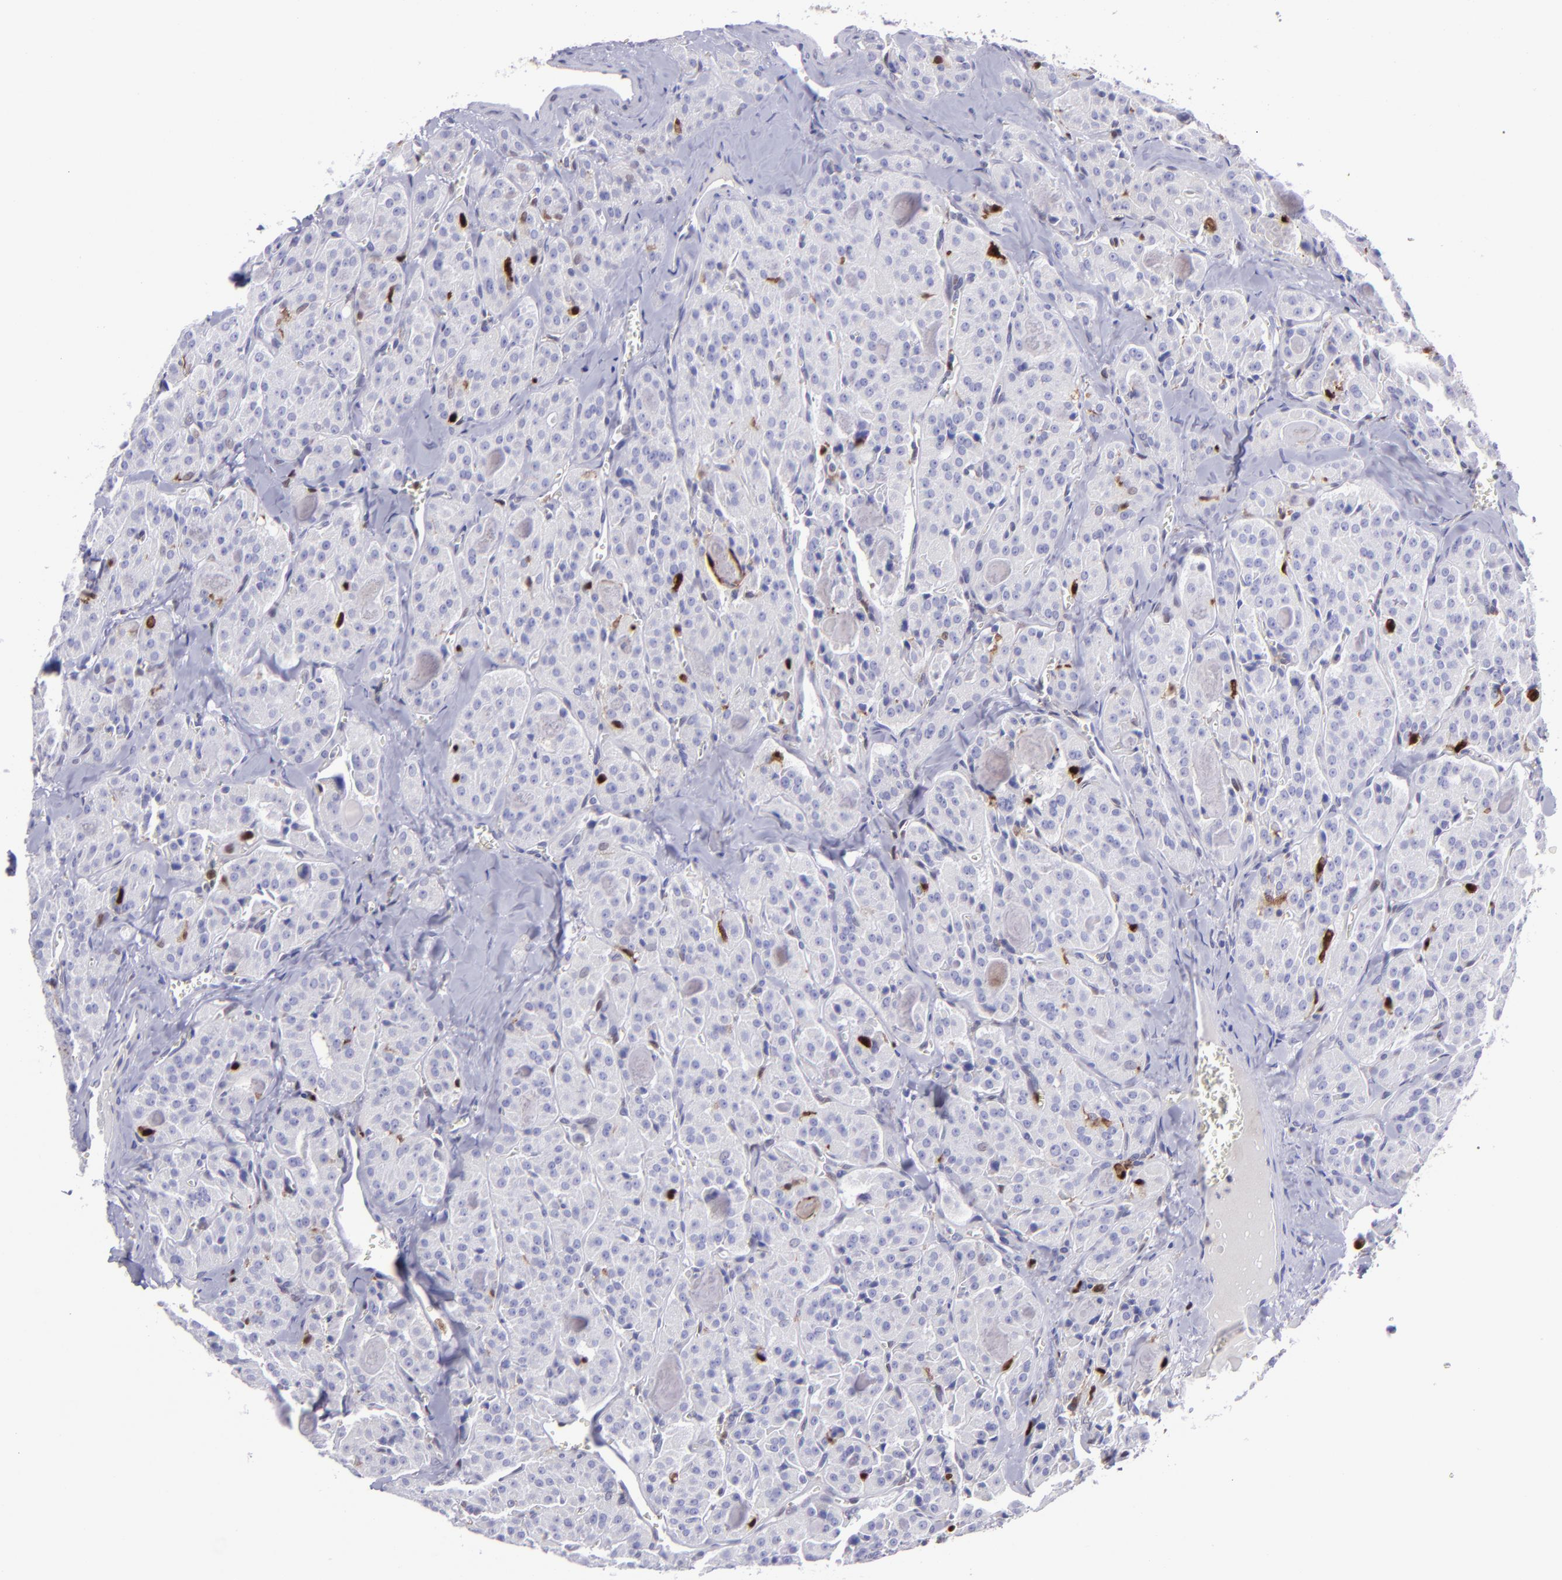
{"staining": {"intensity": "negative", "quantity": "none", "location": "none"}, "tissue": "thyroid cancer", "cell_type": "Tumor cells", "image_type": "cancer", "snomed": [{"axis": "morphology", "description": "Carcinoma, NOS"}, {"axis": "topography", "description": "Thyroid gland"}], "caption": "There is no significant positivity in tumor cells of carcinoma (thyroid).", "gene": "TYMP", "patient": {"sex": "male", "age": 76}}